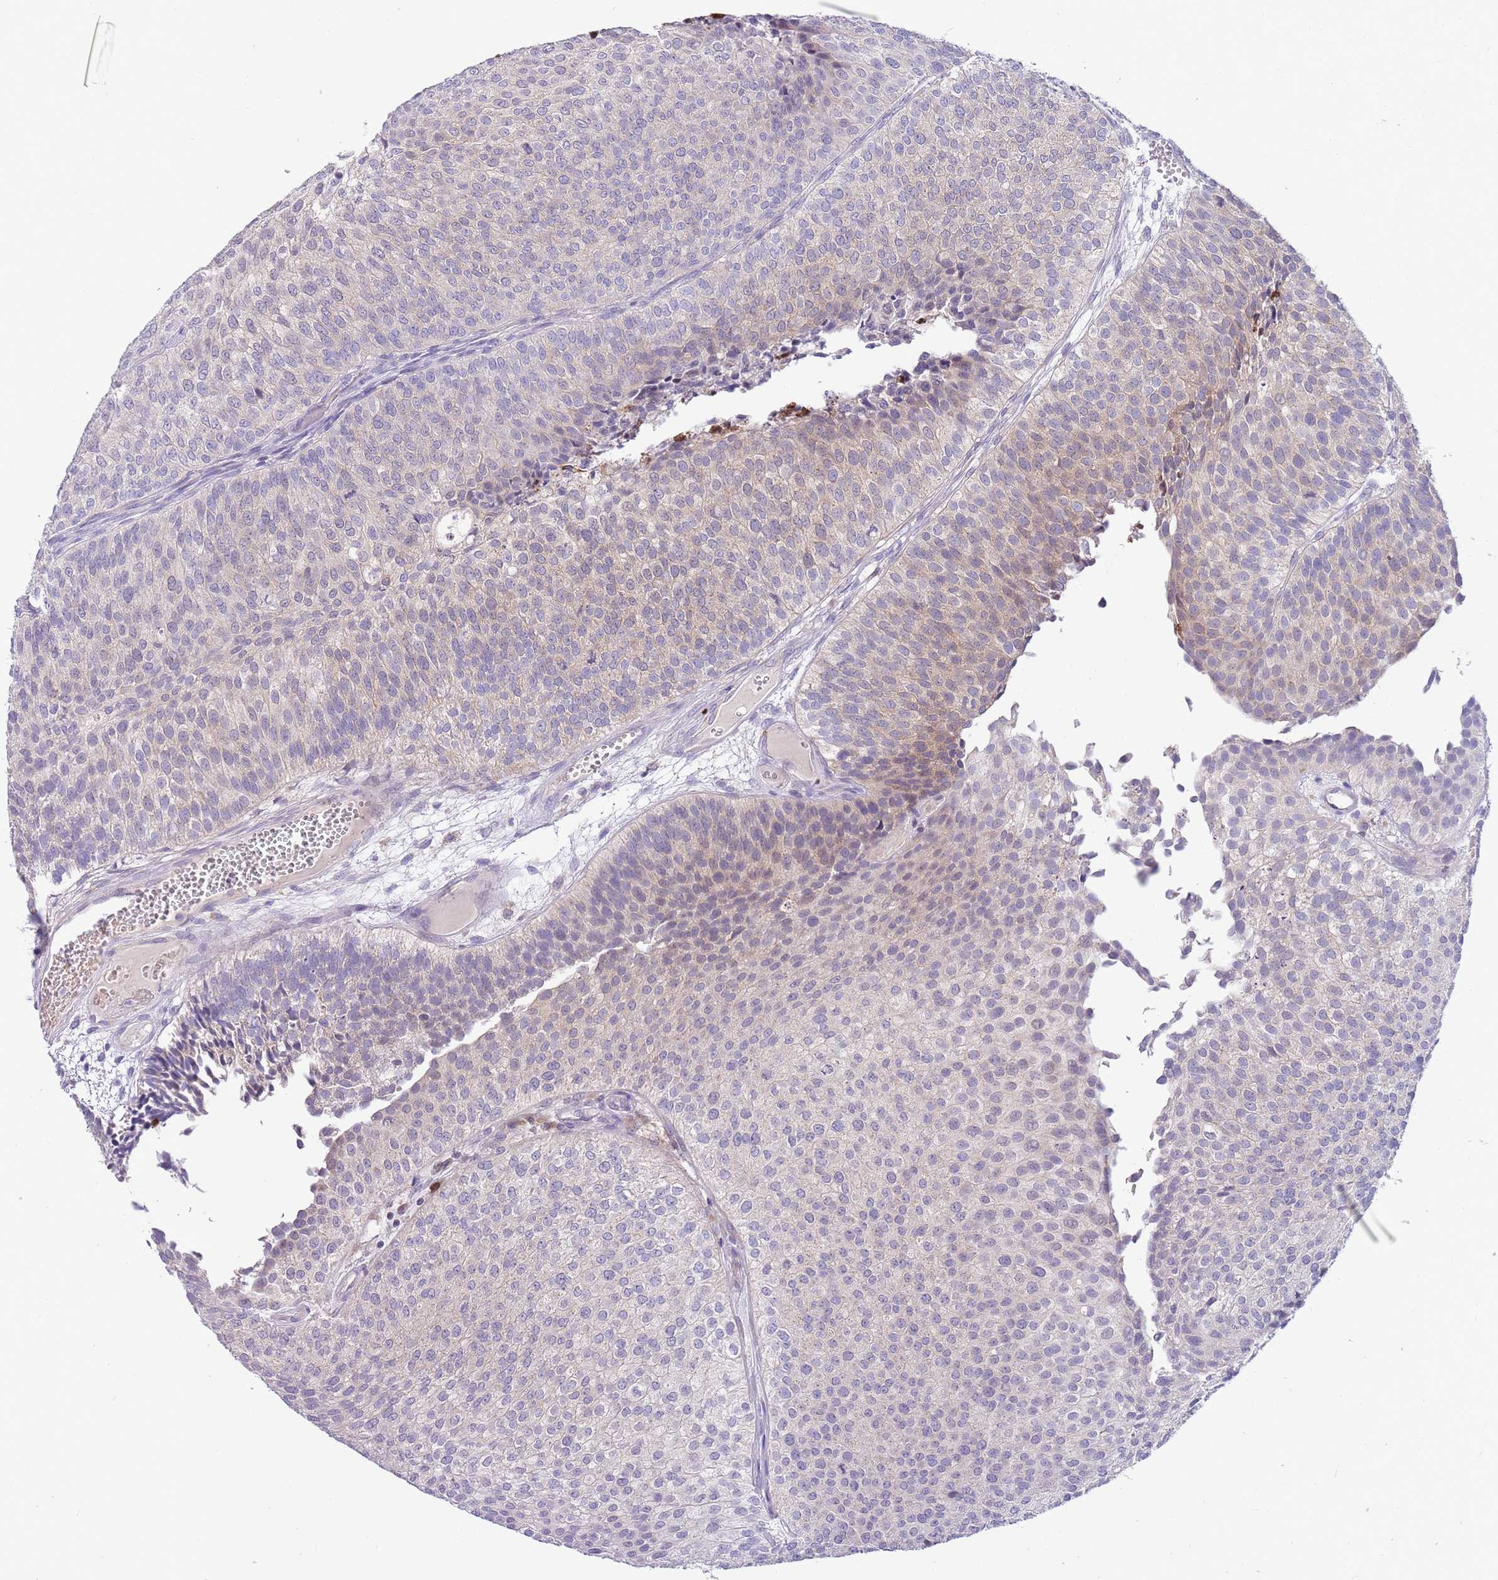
{"staining": {"intensity": "negative", "quantity": "none", "location": "none"}, "tissue": "urothelial cancer", "cell_type": "Tumor cells", "image_type": "cancer", "snomed": [{"axis": "morphology", "description": "Urothelial carcinoma, Low grade"}, {"axis": "topography", "description": "Urinary bladder"}], "caption": "This histopathology image is of urothelial cancer stained with IHC to label a protein in brown with the nuclei are counter-stained blue. There is no staining in tumor cells.", "gene": "DDHD1", "patient": {"sex": "male", "age": 84}}